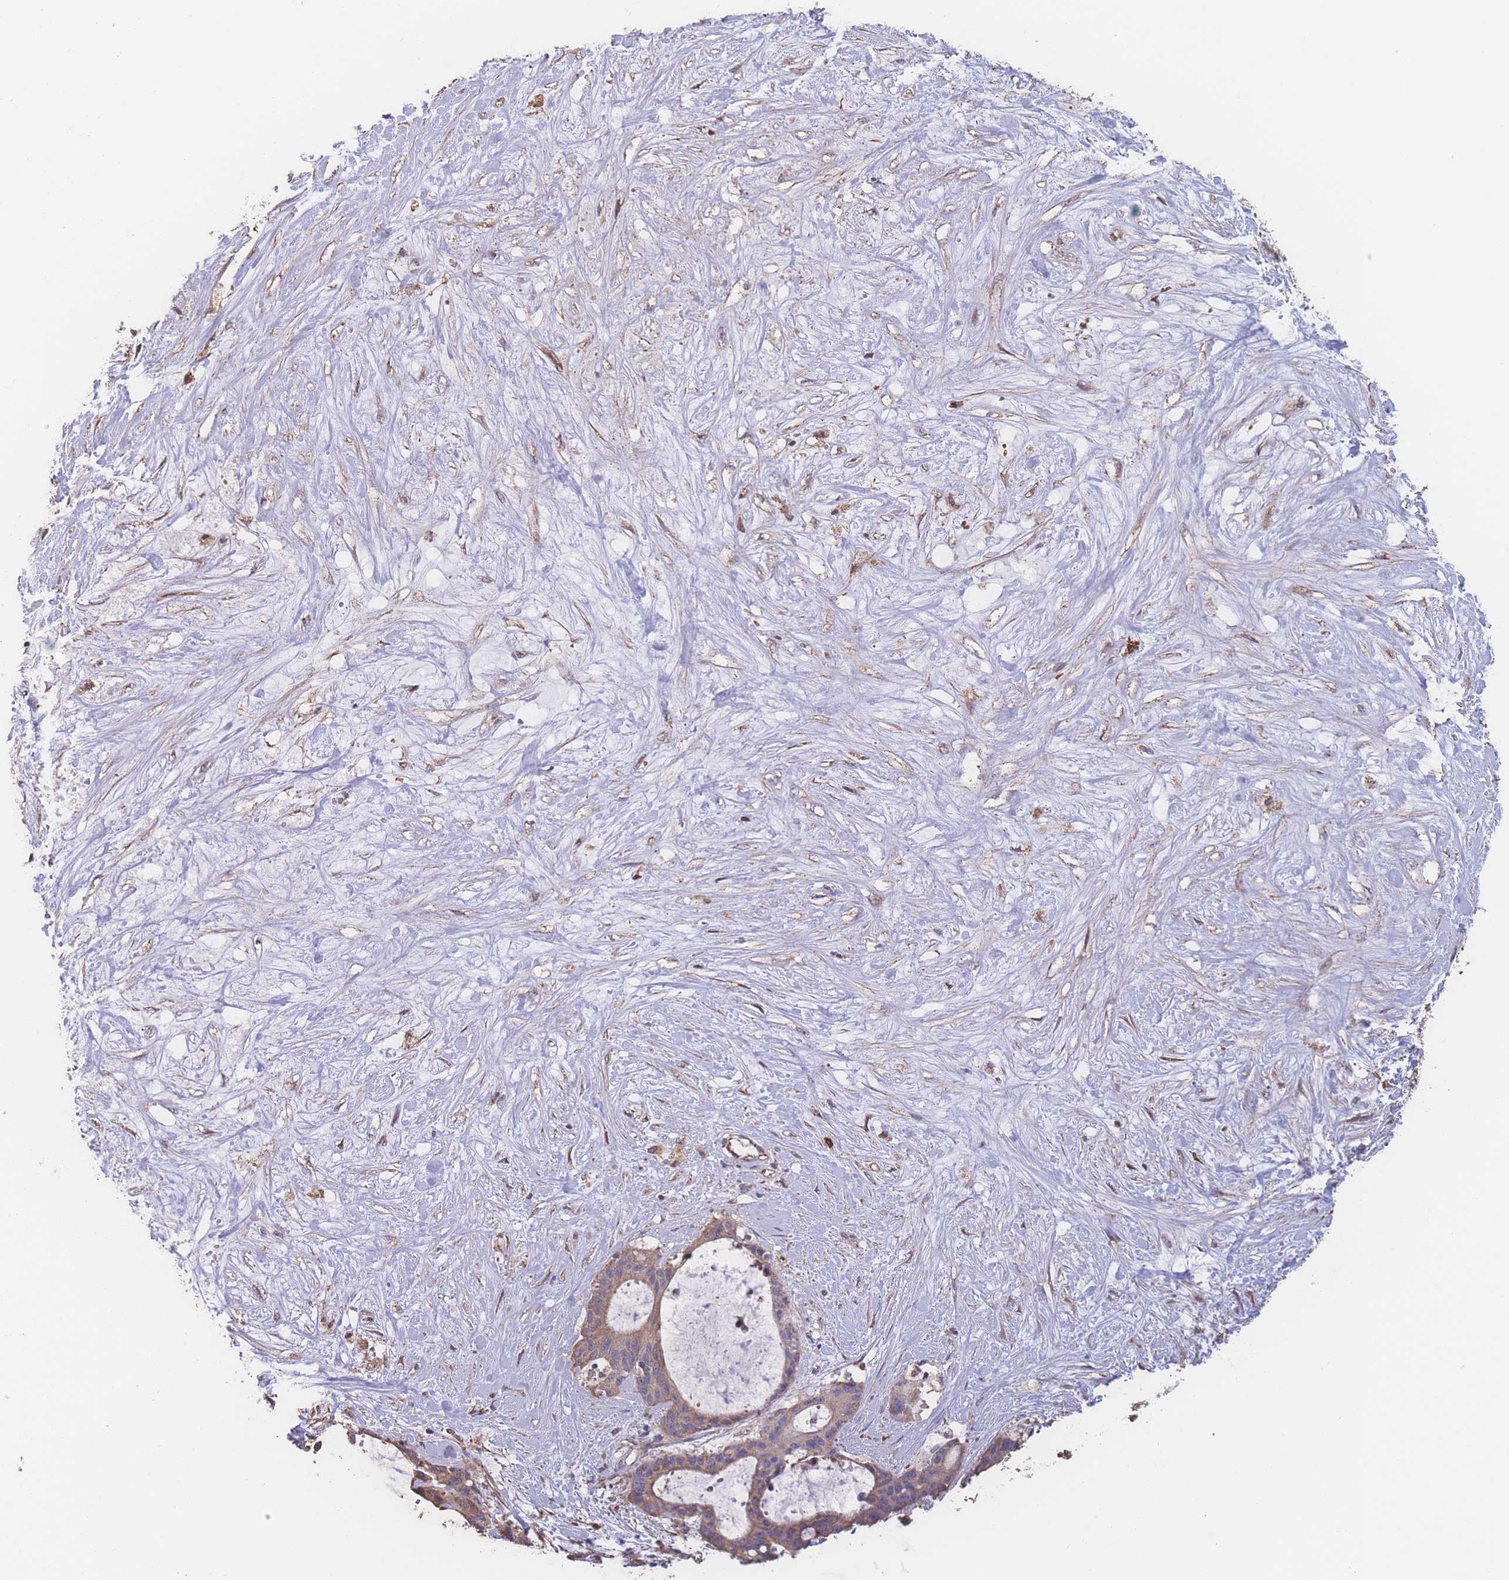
{"staining": {"intensity": "moderate", "quantity": ">75%", "location": "cytoplasmic/membranous"}, "tissue": "liver cancer", "cell_type": "Tumor cells", "image_type": "cancer", "snomed": [{"axis": "morphology", "description": "Normal tissue, NOS"}, {"axis": "morphology", "description": "Cholangiocarcinoma"}, {"axis": "topography", "description": "Liver"}, {"axis": "topography", "description": "Peripheral nerve tissue"}], "caption": "Immunohistochemistry (IHC) (DAB) staining of liver cancer demonstrates moderate cytoplasmic/membranous protein positivity in approximately >75% of tumor cells.", "gene": "SGSM3", "patient": {"sex": "female", "age": 73}}